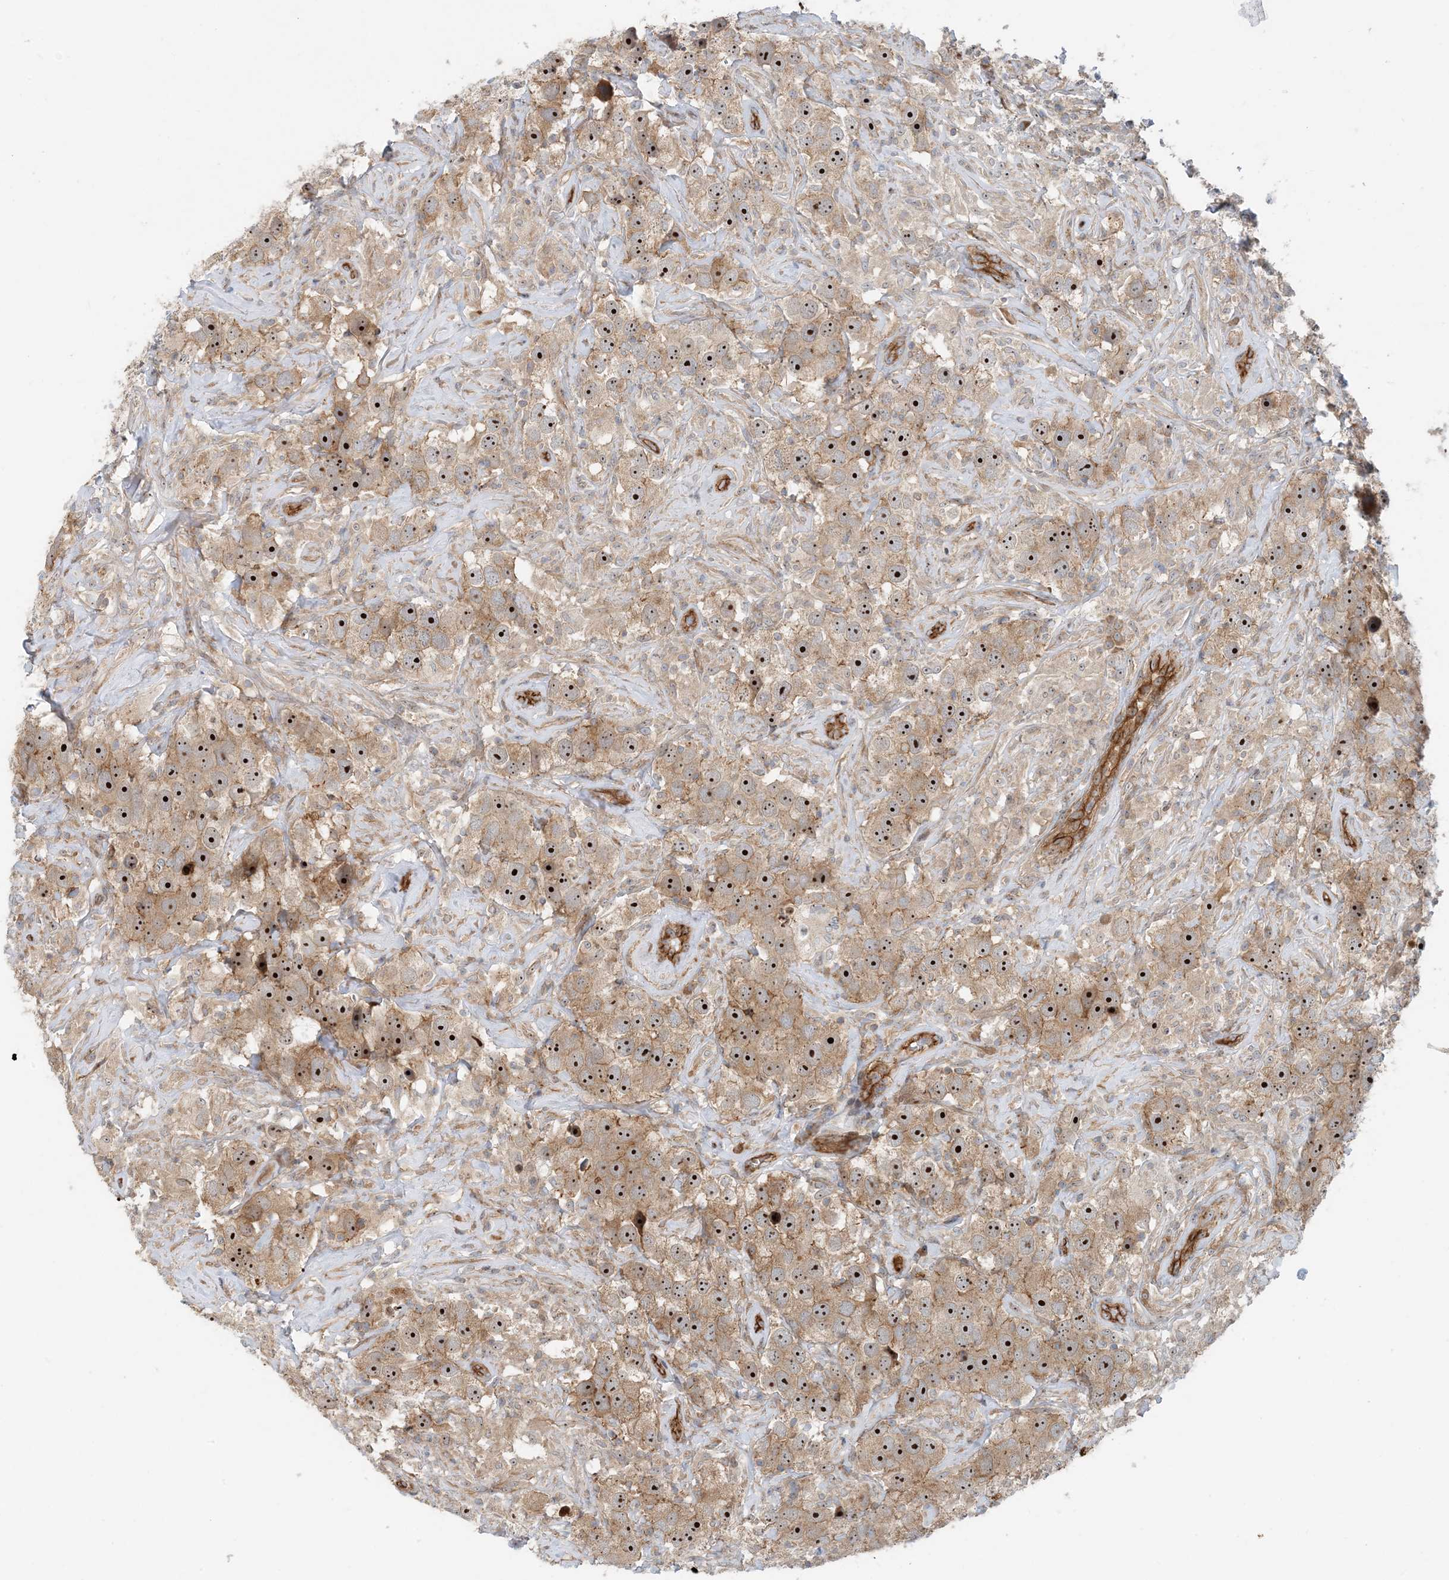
{"staining": {"intensity": "strong", "quantity": ">75%", "location": "cytoplasmic/membranous,nuclear"}, "tissue": "testis cancer", "cell_type": "Tumor cells", "image_type": "cancer", "snomed": [{"axis": "morphology", "description": "Seminoma, NOS"}, {"axis": "topography", "description": "Testis"}], "caption": "Immunohistochemical staining of seminoma (testis) reveals high levels of strong cytoplasmic/membranous and nuclear staining in about >75% of tumor cells.", "gene": "MYL5", "patient": {"sex": "male", "age": 49}}